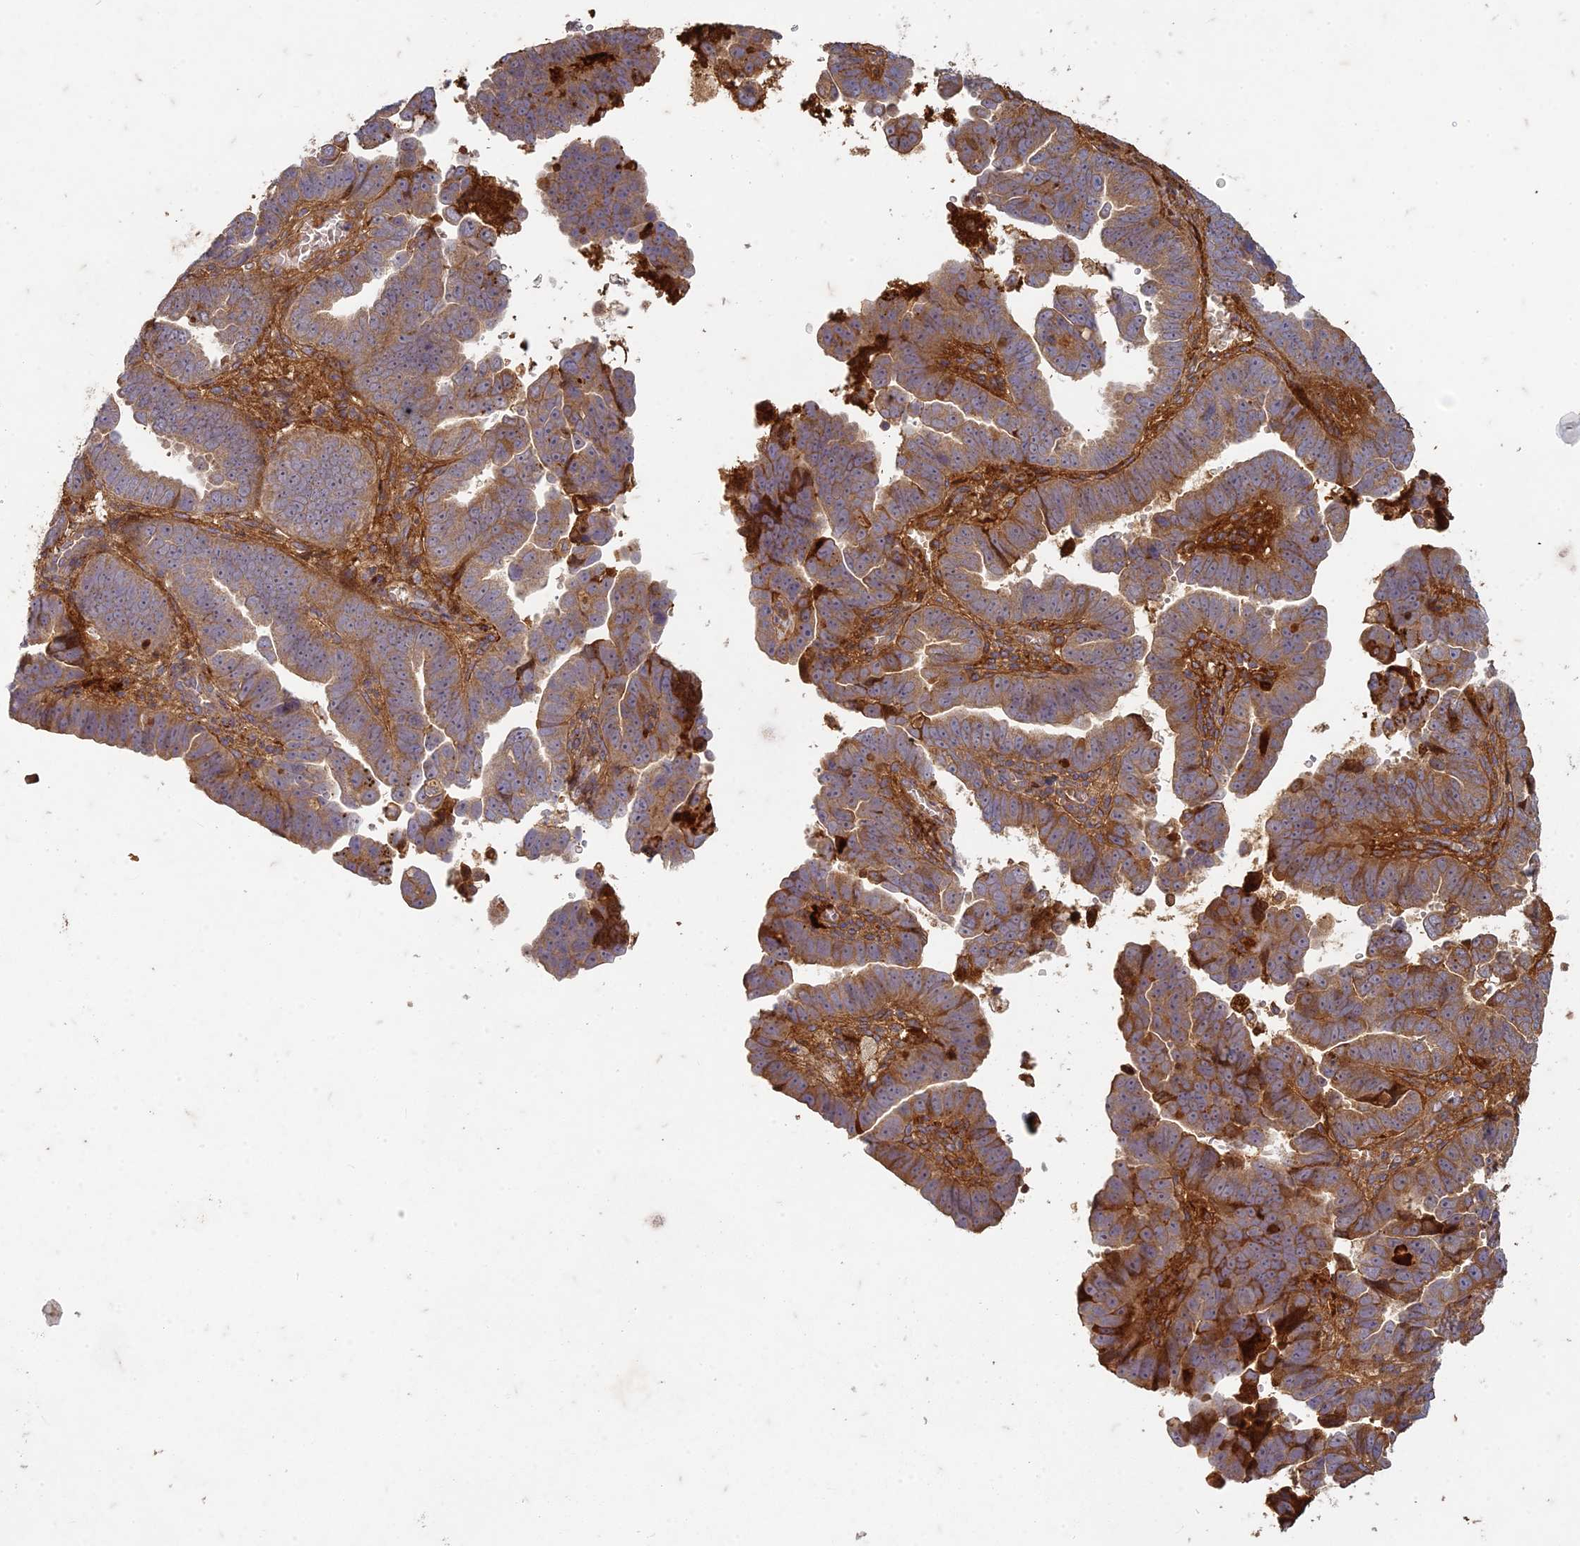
{"staining": {"intensity": "moderate", "quantity": ">75%", "location": "cytoplasmic/membranous"}, "tissue": "endometrial cancer", "cell_type": "Tumor cells", "image_type": "cancer", "snomed": [{"axis": "morphology", "description": "Adenocarcinoma, NOS"}, {"axis": "topography", "description": "Endometrium"}], "caption": "Protein analysis of endometrial cancer tissue exhibits moderate cytoplasmic/membranous positivity in about >75% of tumor cells. (DAB IHC, brown staining for protein, blue staining for nuclei).", "gene": "TCF25", "patient": {"sex": "female", "age": 75}}